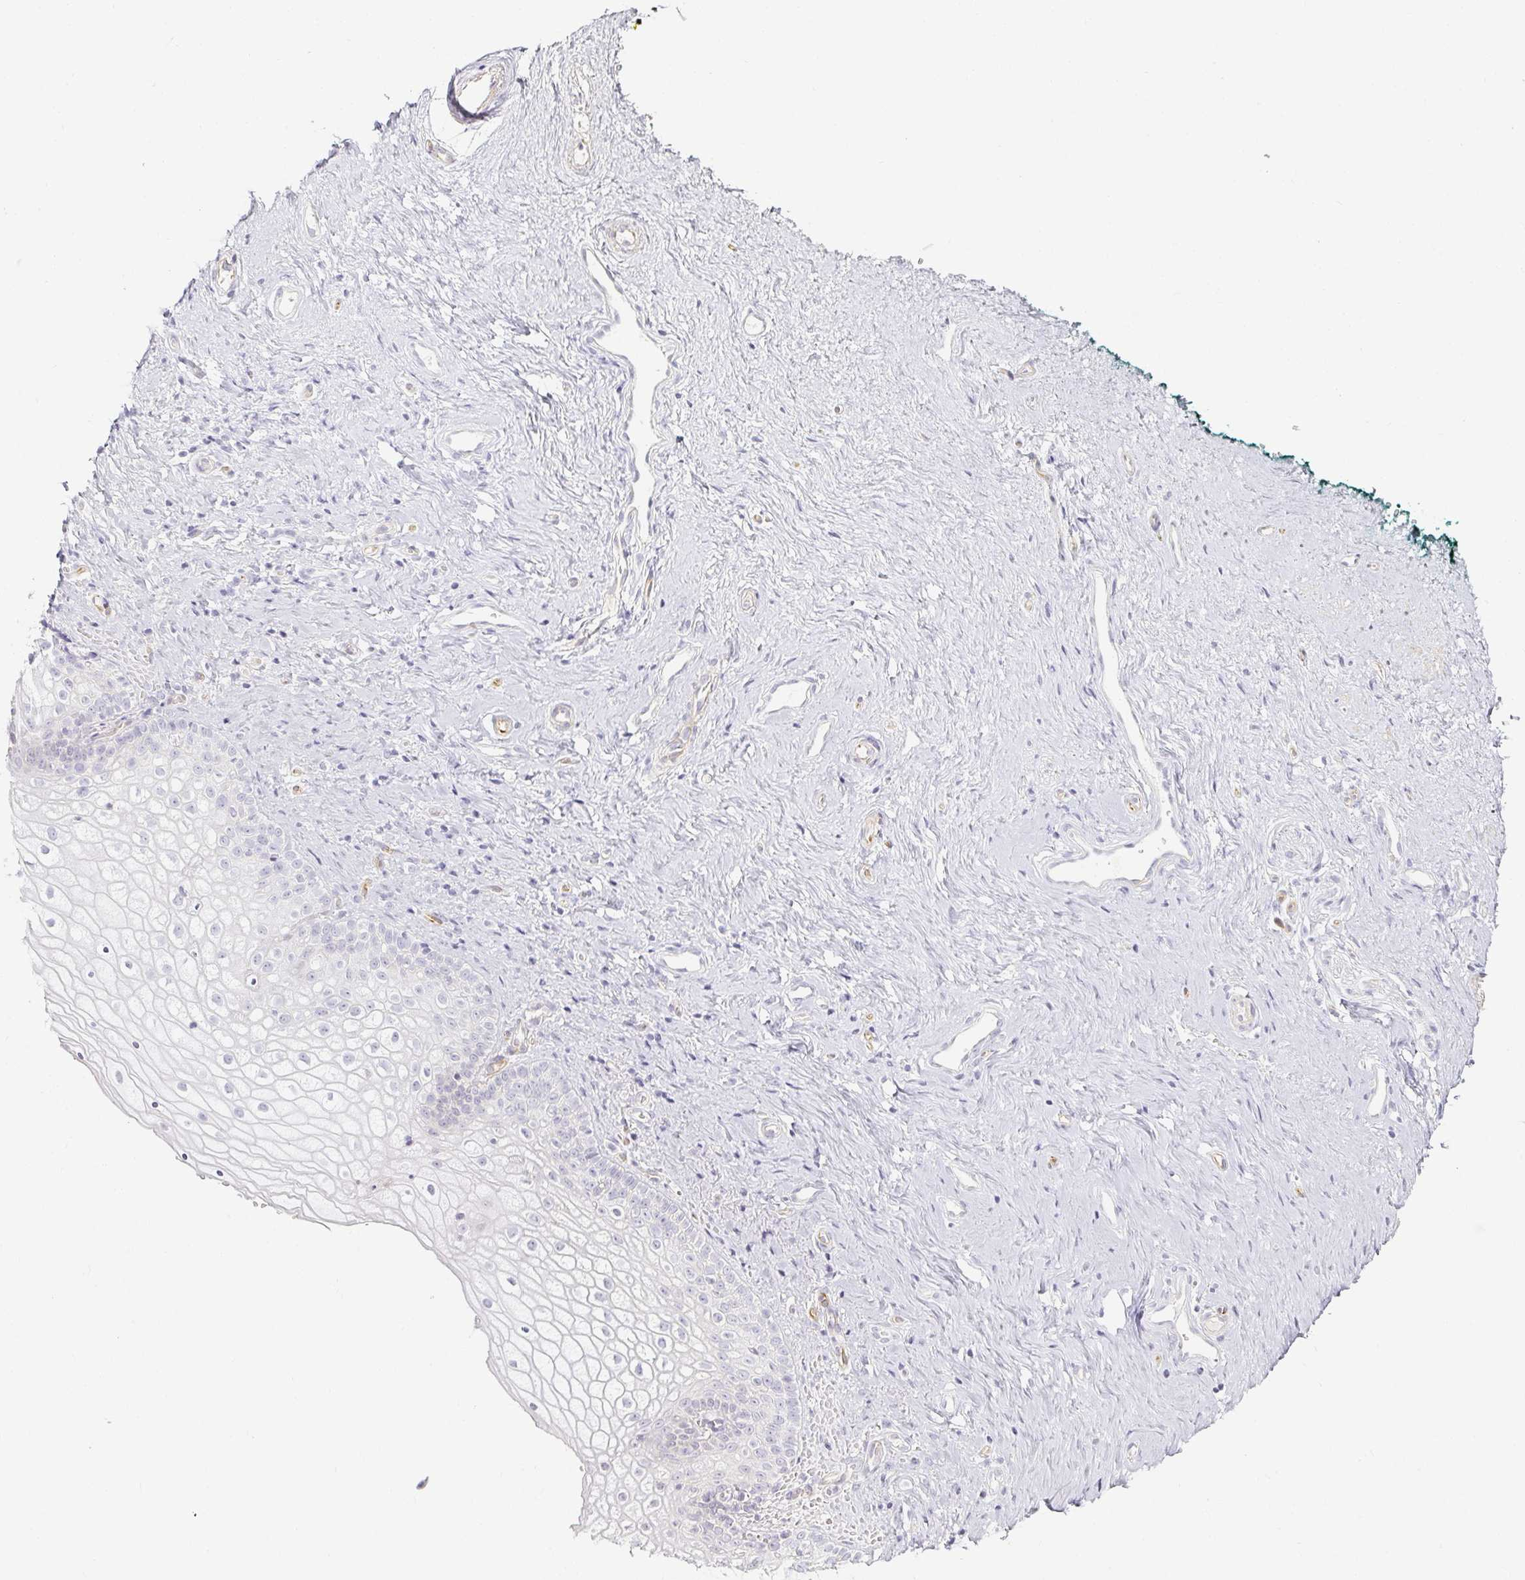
{"staining": {"intensity": "negative", "quantity": "none", "location": "none"}, "tissue": "vagina", "cell_type": "Squamous epithelial cells", "image_type": "normal", "snomed": [{"axis": "morphology", "description": "Normal tissue, NOS"}, {"axis": "topography", "description": "Vagina"}], "caption": "A histopathology image of vagina stained for a protein shows no brown staining in squamous epithelial cells. (DAB immunohistochemistry, high magnification).", "gene": "ACAN", "patient": {"sex": "female", "age": 59}}